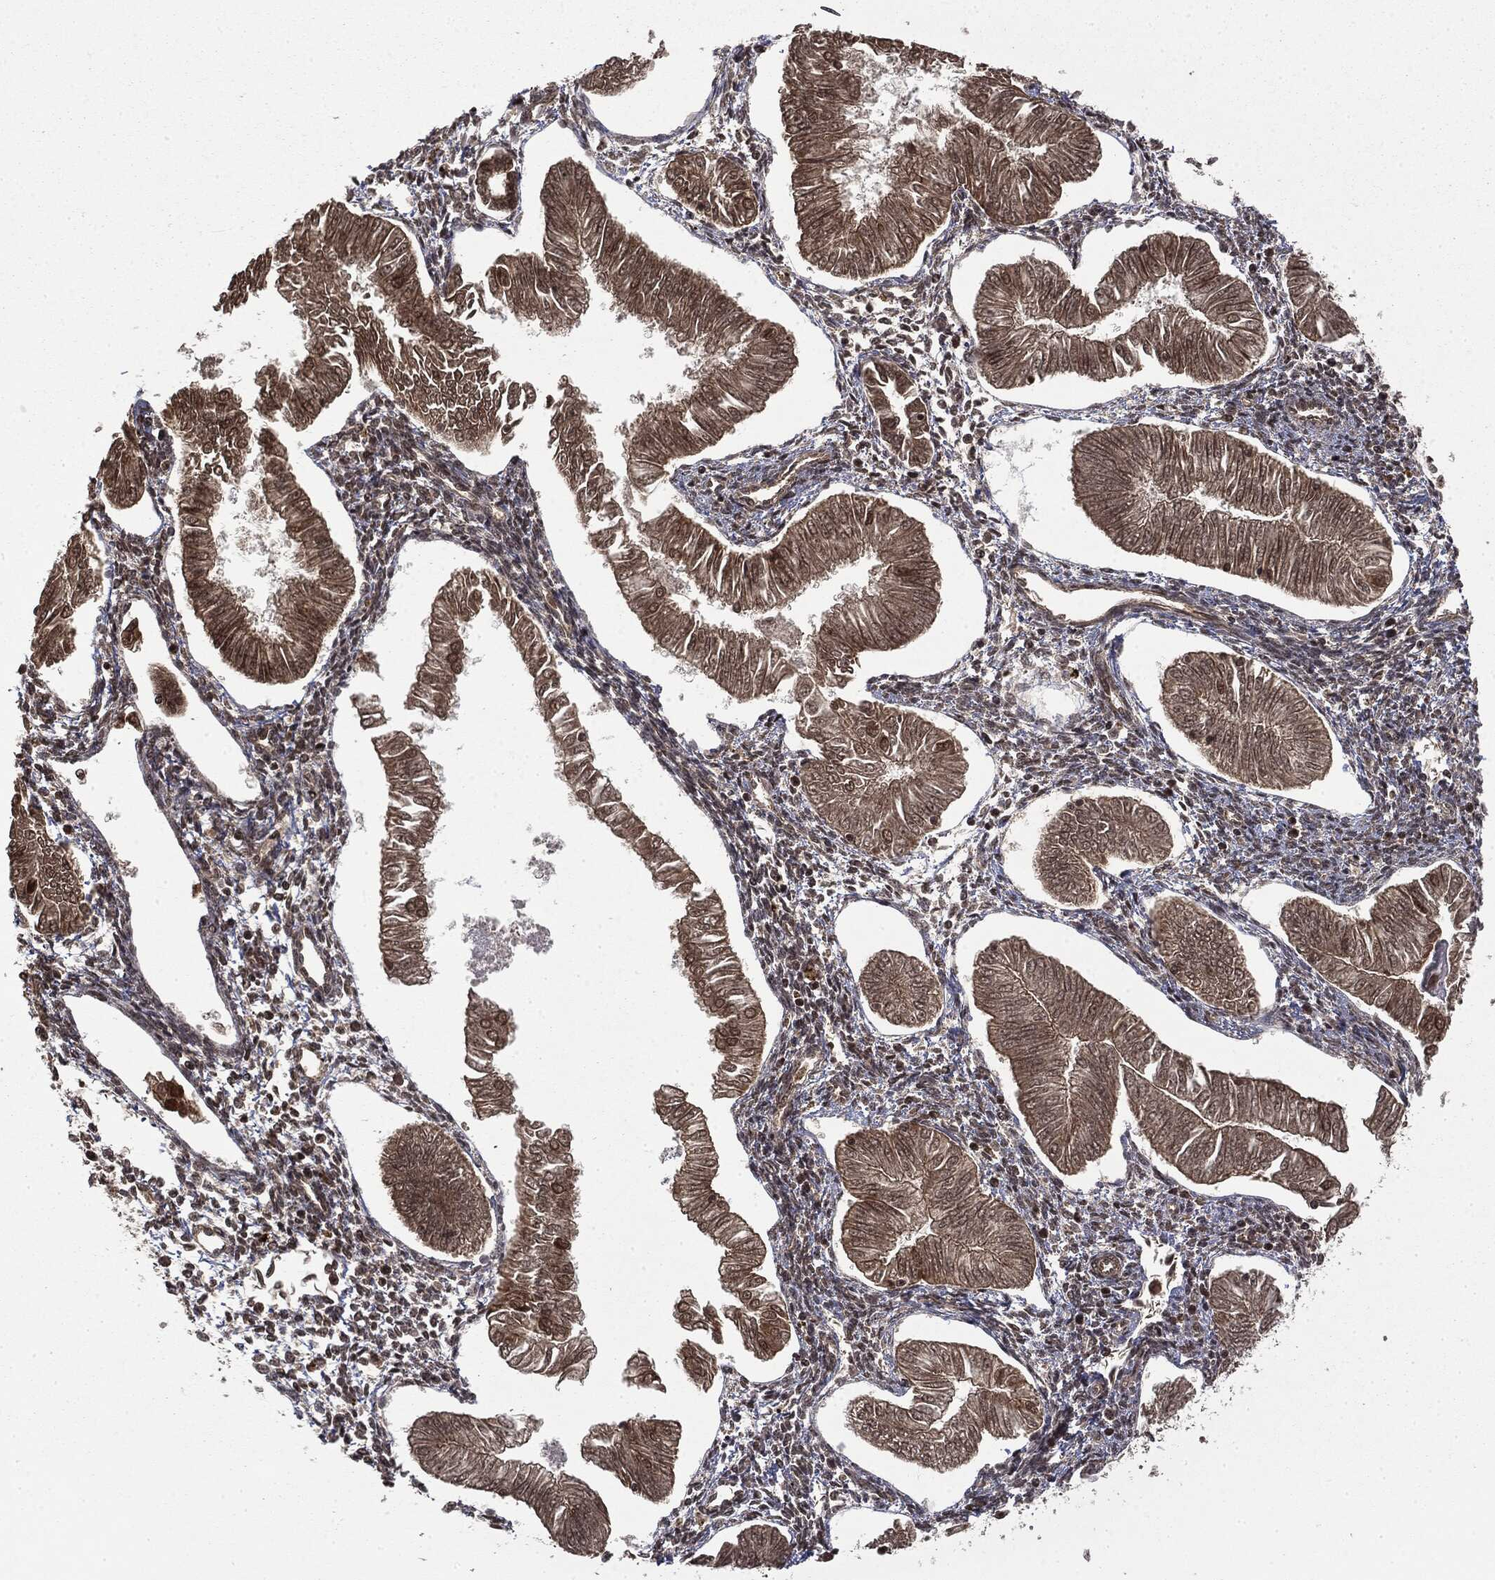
{"staining": {"intensity": "weak", "quantity": ">75%", "location": "cytoplasmic/membranous,nuclear"}, "tissue": "endometrial cancer", "cell_type": "Tumor cells", "image_type": "cancer", "snomed": [{"axis": "morphology", "description": "Adenocarcinoma, NOS"}, {"axis": "topography", "description": "Endometrium"}], "caption": "Weak cytoplasmic/membranous and nuclear staining is seen in approximately >75% of tumor cells in endometrial cancer. (DAB = brown stain, brightfield microscopy at high magnification).", "gene": "CTDP1", "patient": {"sex": "female", "age": 53}}